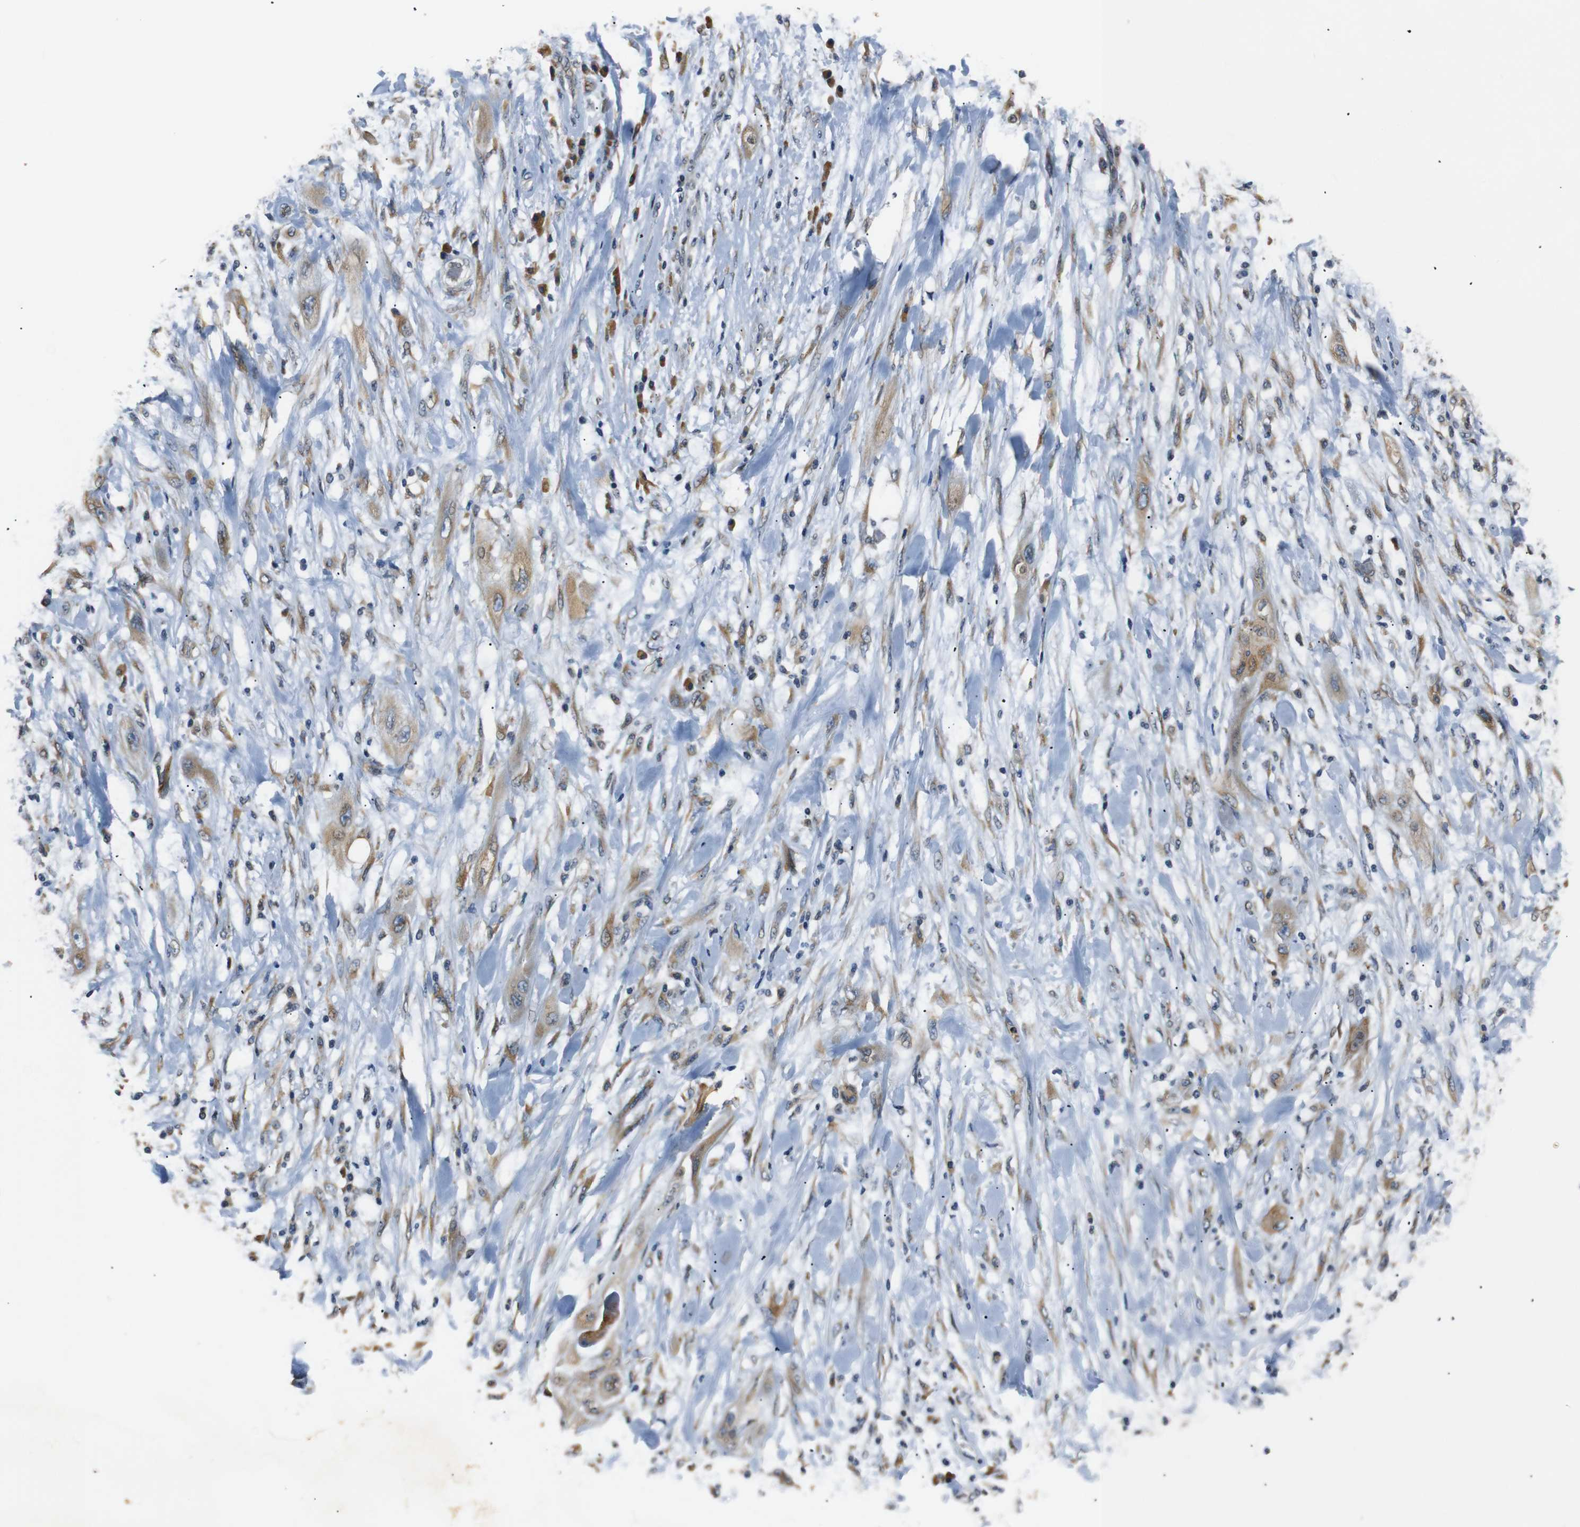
{"staining": {"intensity": "weak", "quantity": ">75%", "location": "cytoplasmic/membranous"}, "tissue": "lung cancer", "cell_type": "Tumor cells", "image_type": "cancer", "snomed": [{"axis": "morphology", "description": "Squamous cell carcinoma, NOS"}, {"axis": "topography", "description": "Lung"}], "caption": "High-power microscopy captured an immunohistochemistry (IHC) image of squamous cell carcinoma (lung), revealing weak cytoplasmic/membranous staining in about >75% of tumor cells.", "gene": "TMED2", "patient": {"sex": "female", "age": 47}}